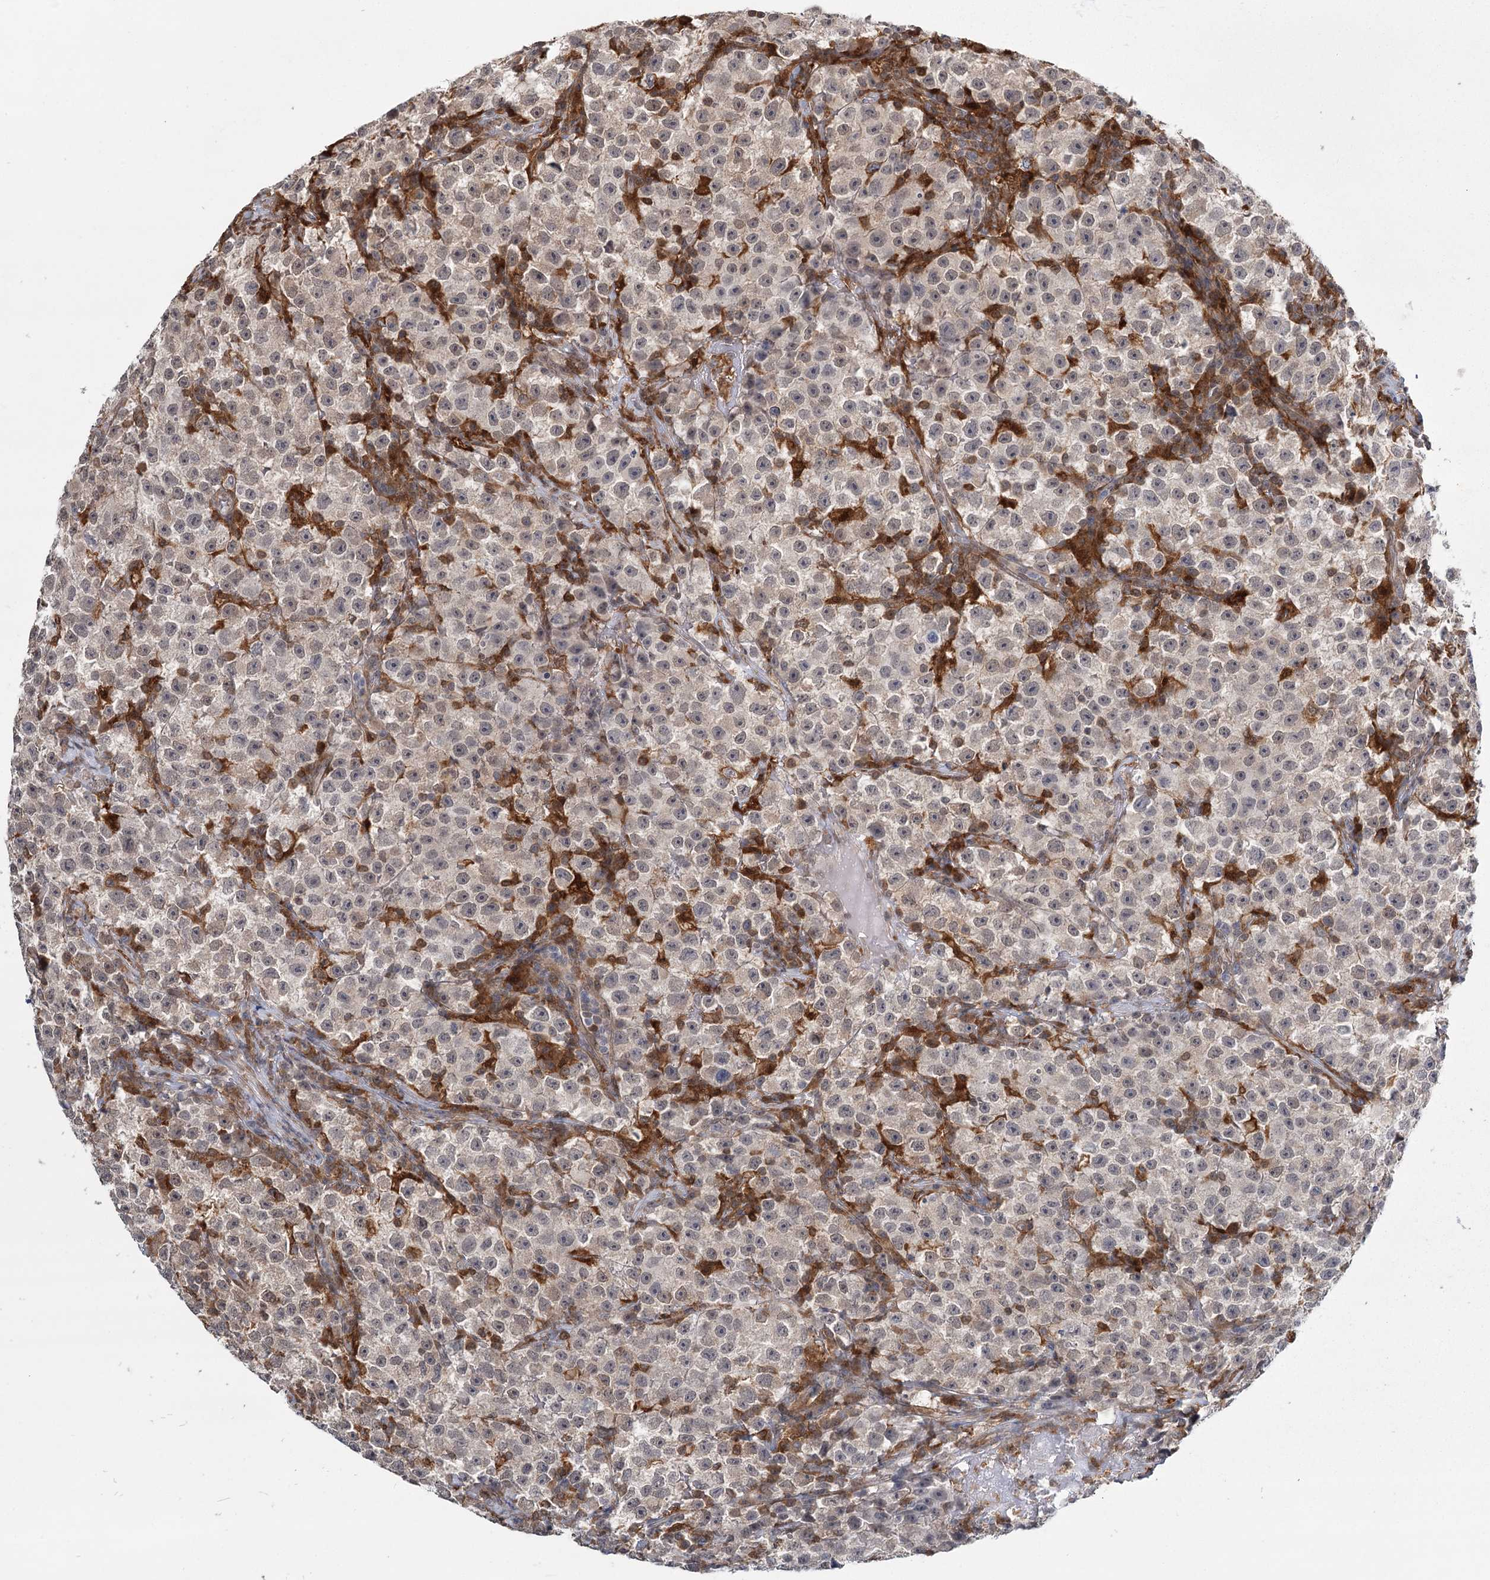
{"staining": {"intensity": "negative", "quantity": "none", "location": "none"}, "tissue": "testis cancer", "cell_type": "Tumor cells", "image_type": "cancer", "snomed": [{"axis": "morphology", "description": "Seminoma, NOS"}, {"axis": "topography", "description": "Testis"}], "caption": "Immunohistochemistry image of human testis cancer (seminoma) stained for a protein (brown), which displays no positivity in tumor cells.", "gene": "TMEM70", "patient": {"sex": "male", "age": 22}}